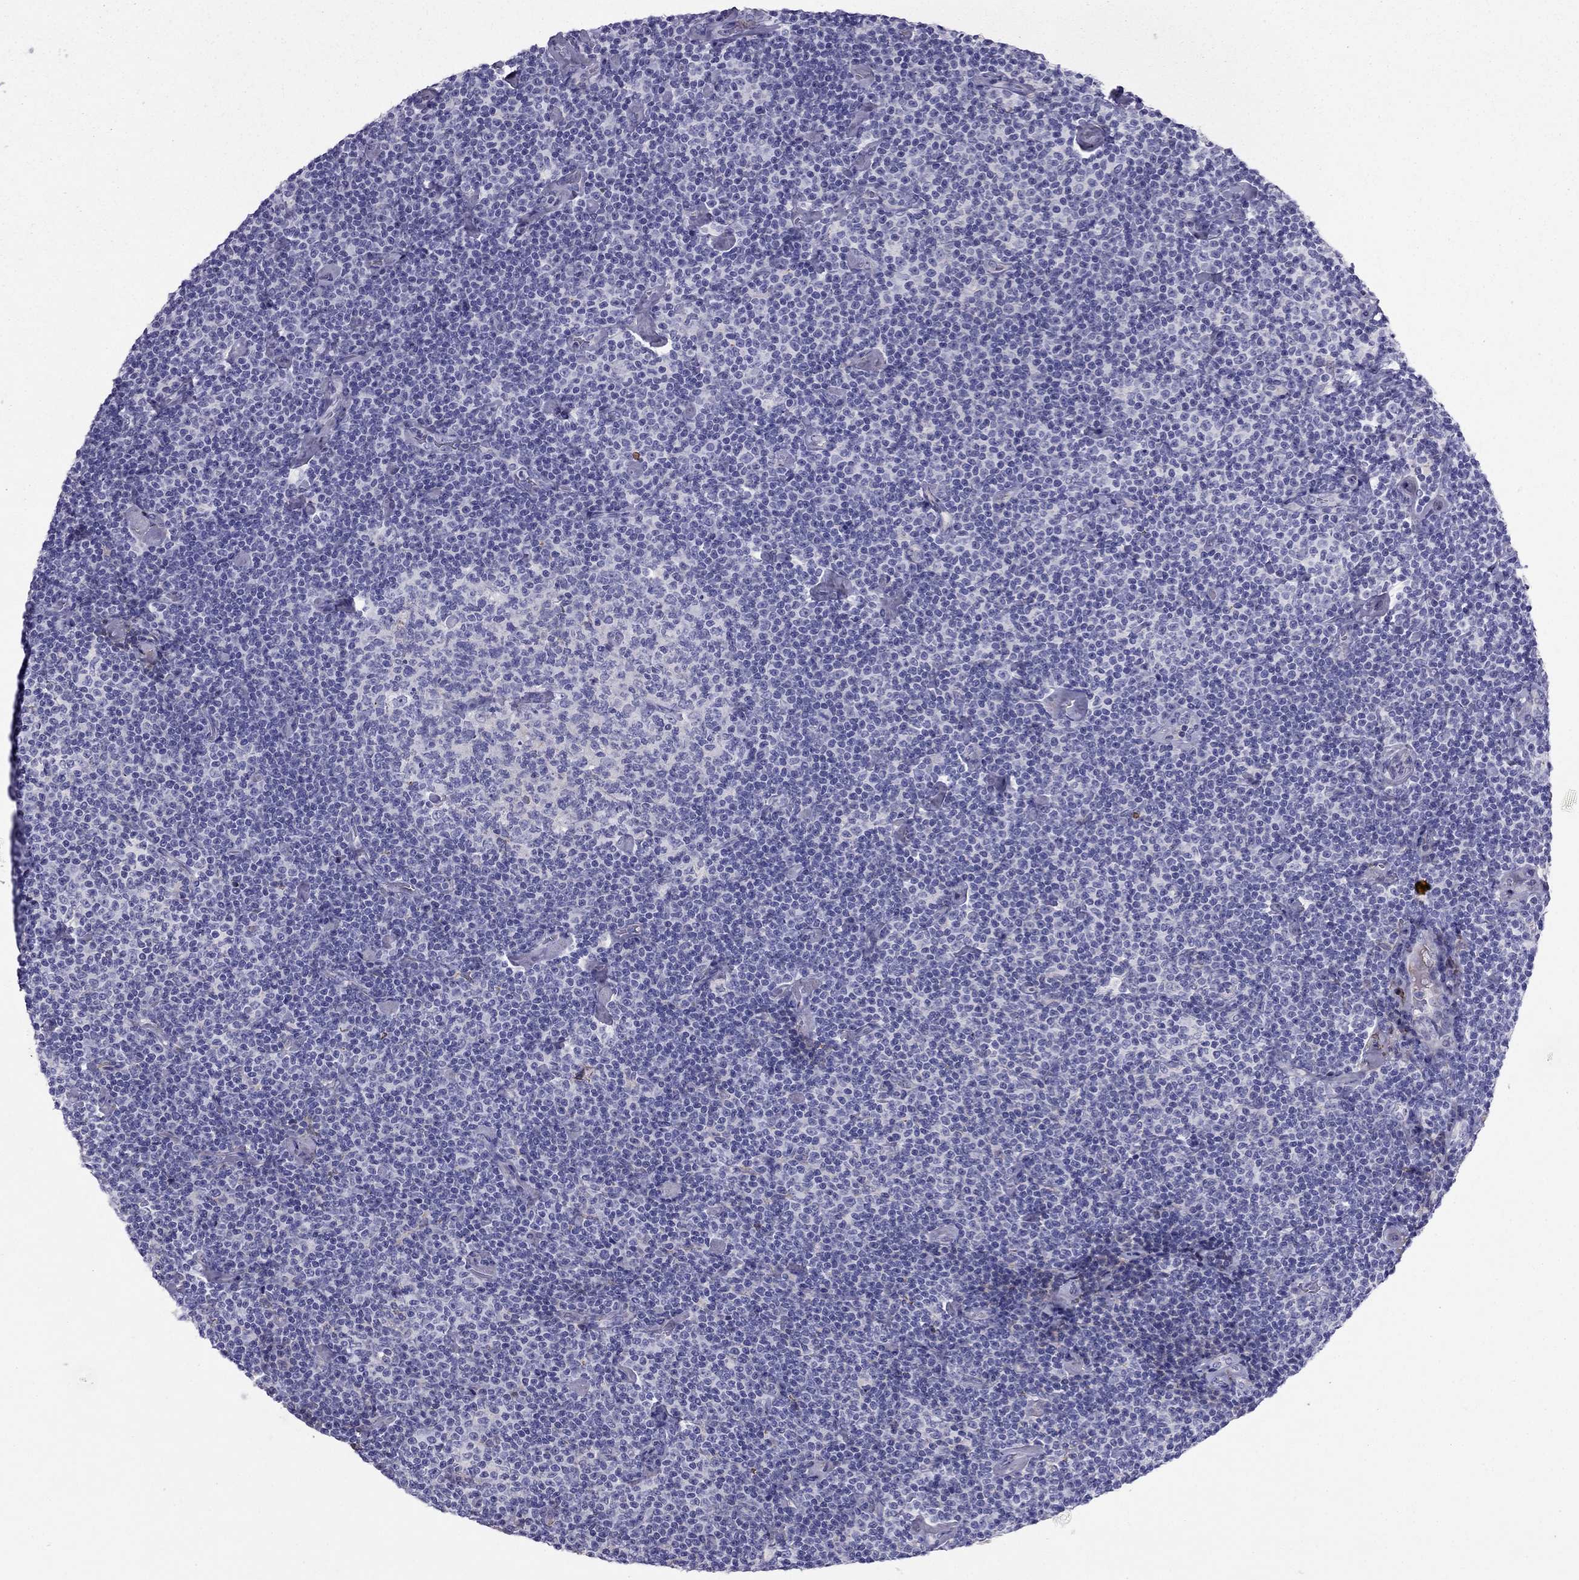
{"staining": {"intensity": "negative", "quantity": "none", "location": "none"}, "tissue": "lymphoma", "cell_type": "Tumor cells", "image_type": "cancer", "snomed": [{"axis": "morphology", "description": "Malignant lymphoma, non-Hodgkin's type, Low grade"}, {"axis": "topography", "description": "Lymph node"}], "caption": "An immunohistochemistry (IHC) micrograph of lymphoma is shown. There is no staining in tumor cells of lymphoma.", "gene": "TBC1D21", "patient": {"sex": "male", "age": 81}}